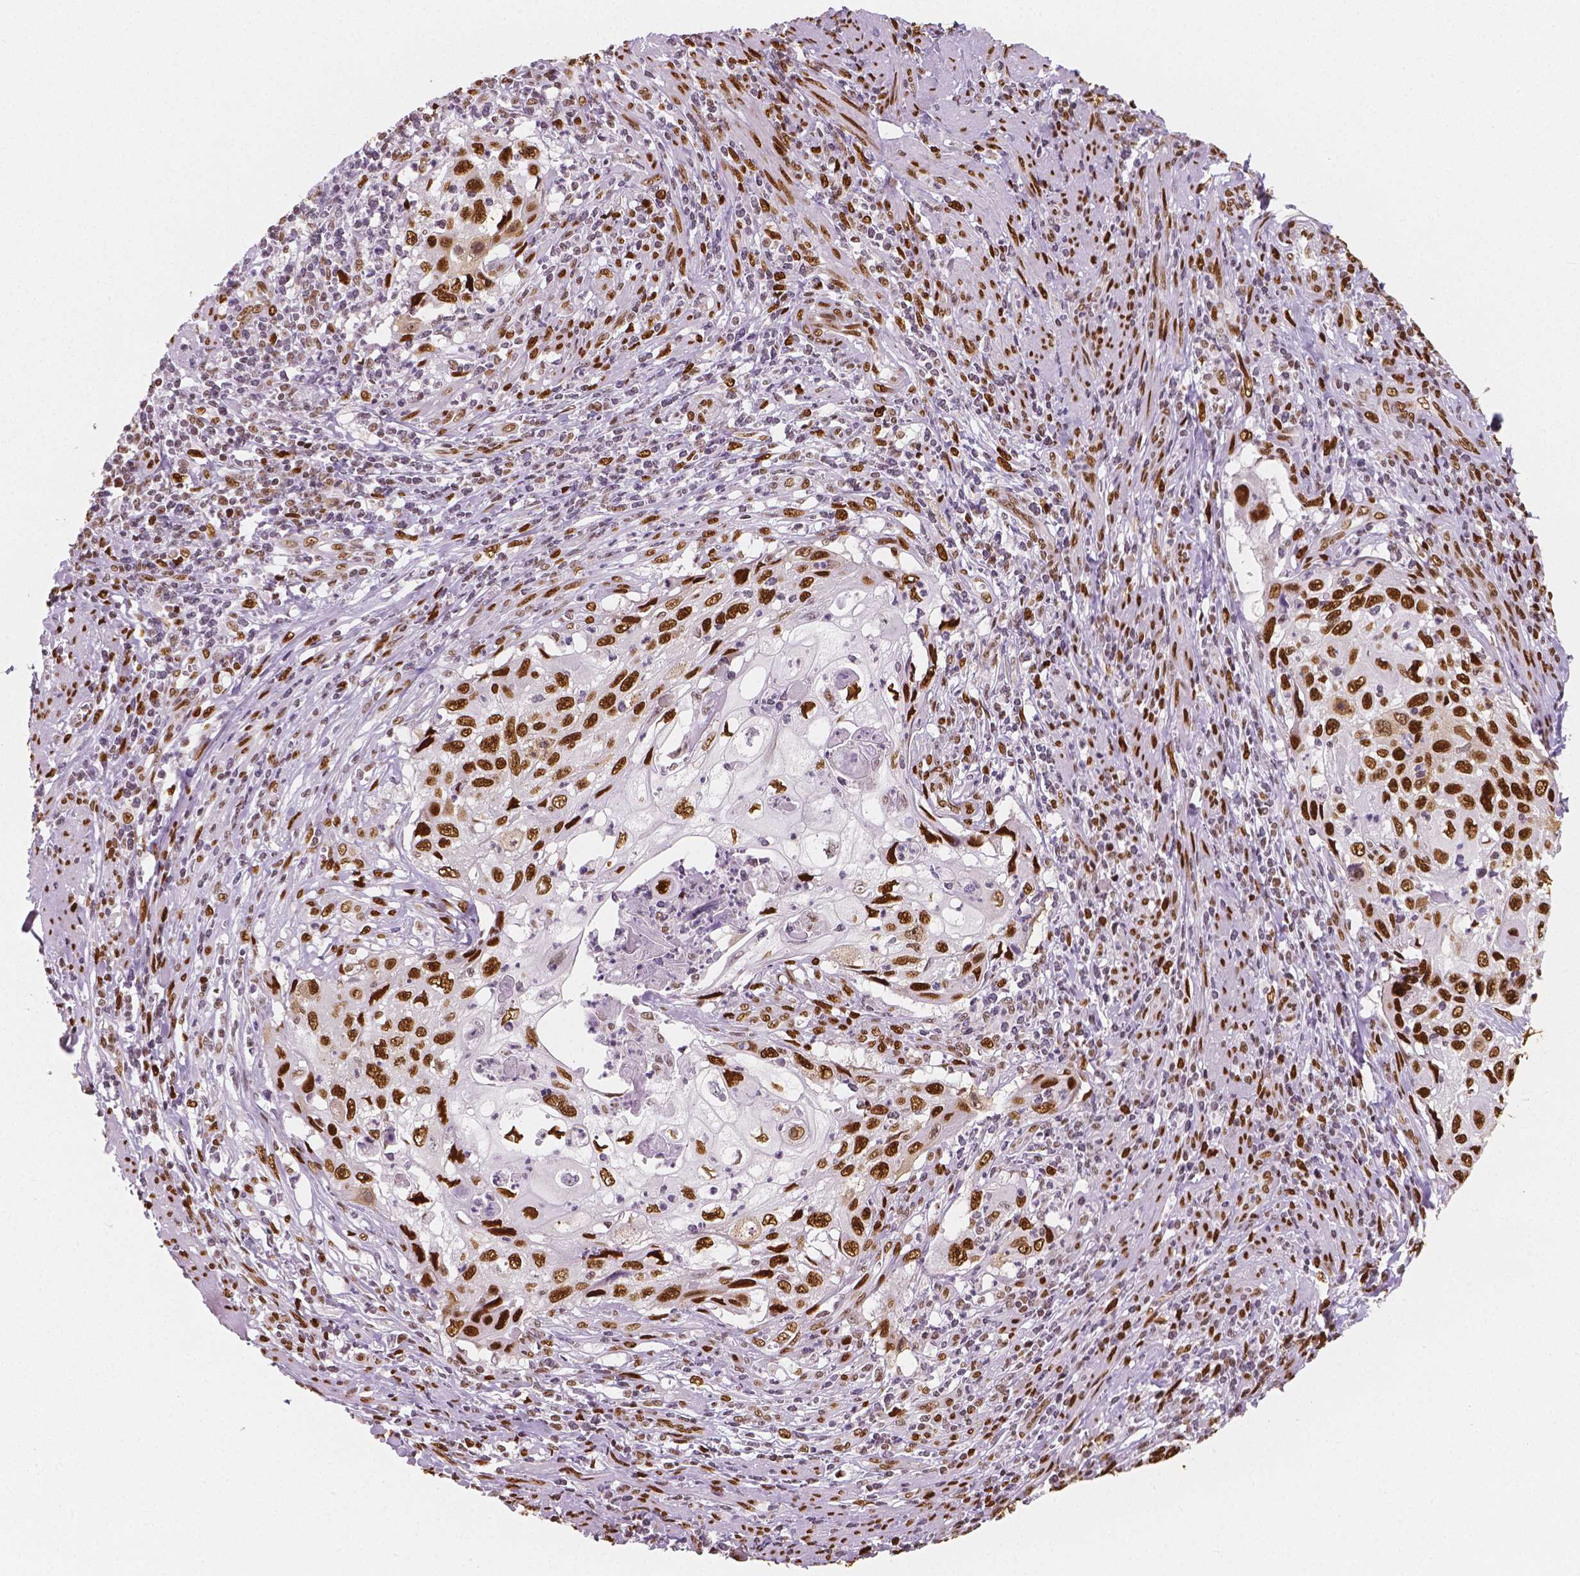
{"staining": {"intensity": "strong", "quantity": ">75%", "location": "nuclear"}, "tissue": "cervical cancer", "cell_type": "Tumor cells", "image_type": "cancer", "snomed": [{"axis": "morphology", "description": "Squamous cell carcinoma, NOS"}, {"axis": "topography", "description": "Cervix"}], "caption": "Immunohistochemical staining of cervical cancer exhibits high levels of strong nuclear staining in about >75% of tumor cells.", "gene": "NUCKS1", "patient": {"sex": "female", "age": 70}}